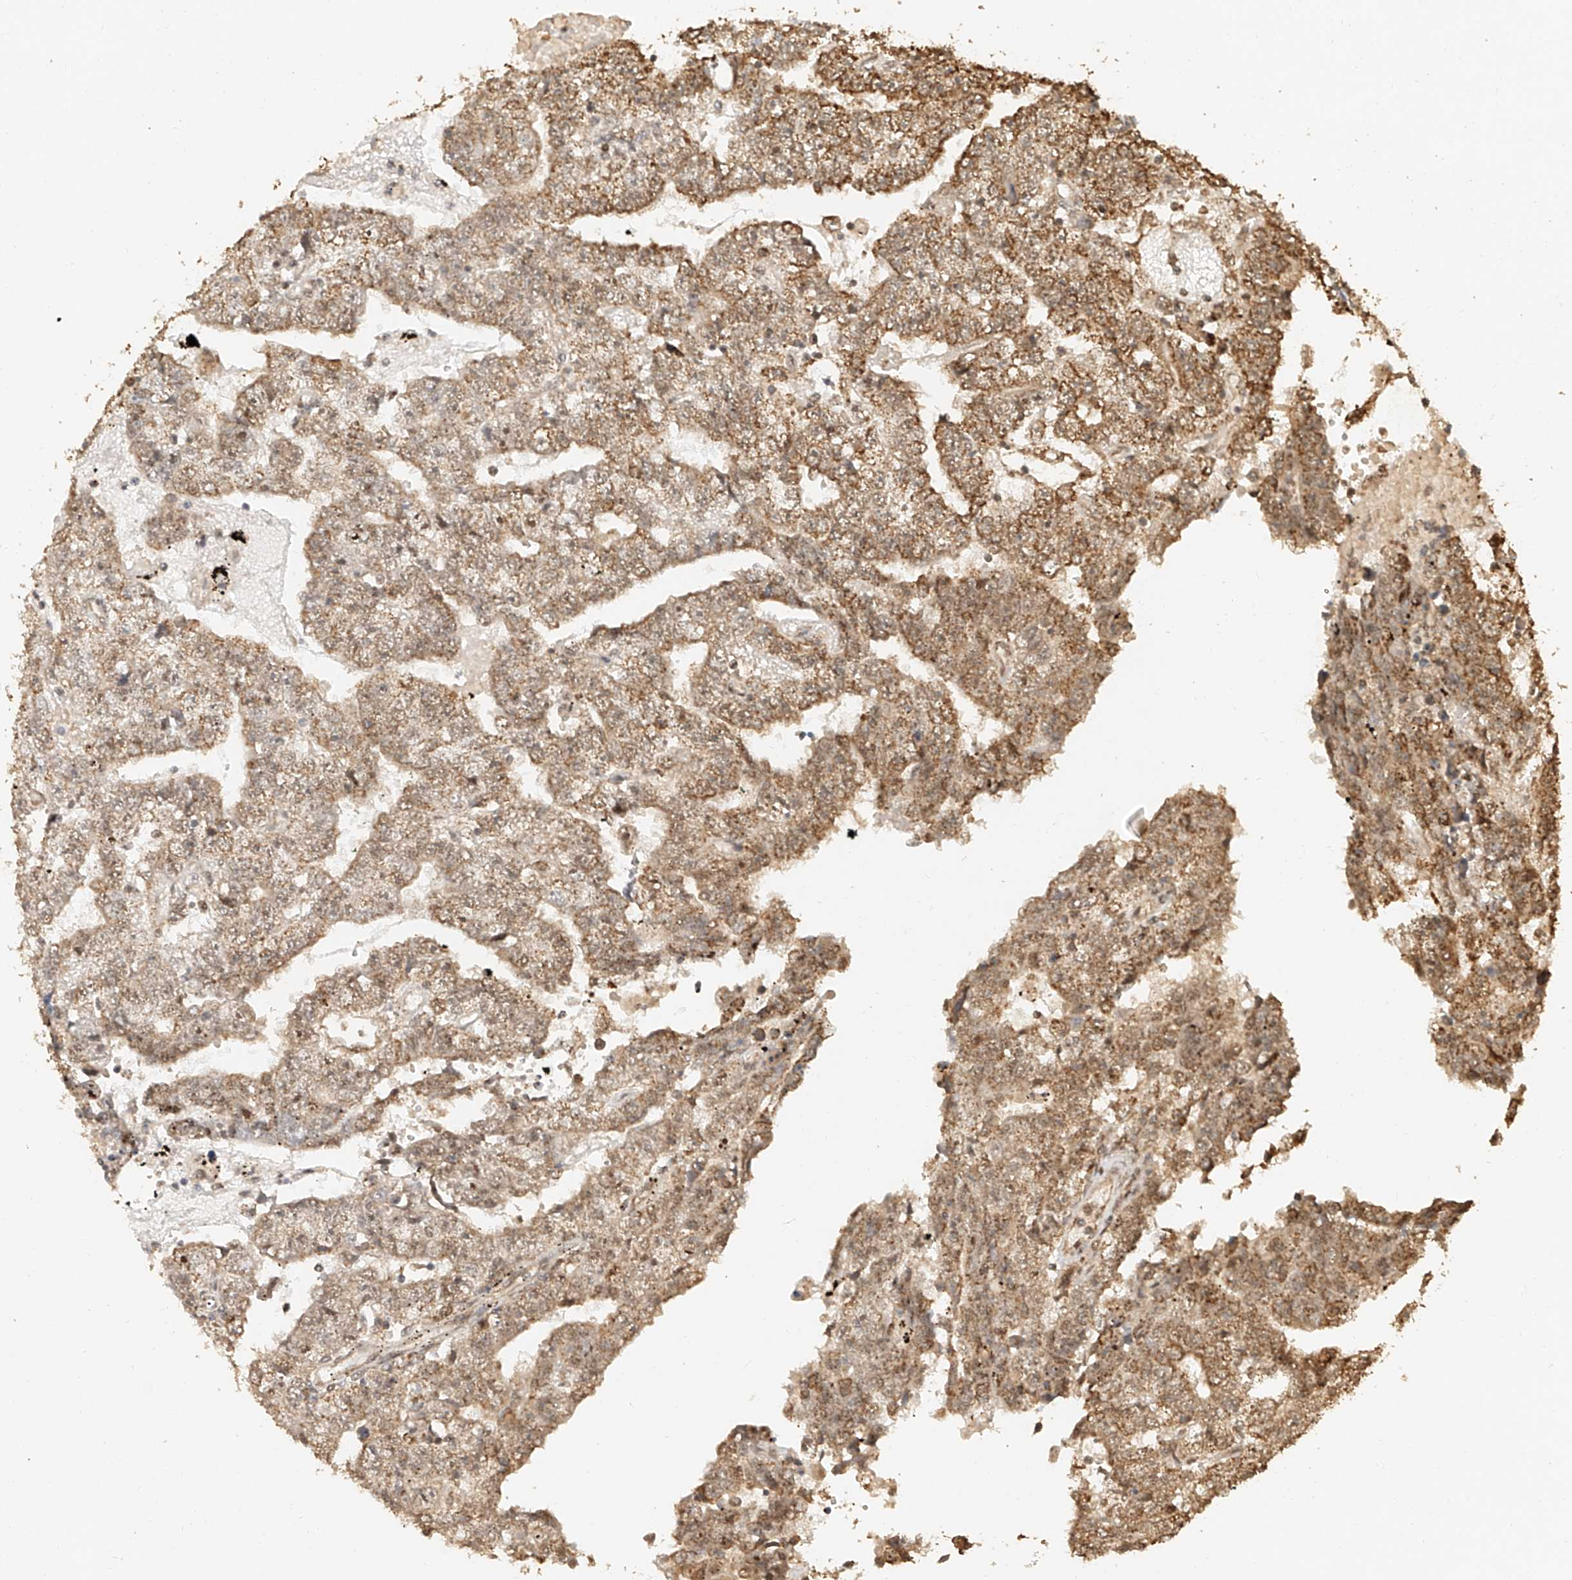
{"staining": {"intensity": "moderate", "quantity": ">75%", "location": "cytoplasmic/membranous"}, "tissue": "testis cancer", "cell_type": "Tumor cells", "image_type": "cancer", "snomed": [{"axis": "morphology", "description": "Carcinoma, Embryonal, NOS"}, {"axis": "topography", "description": "Testis"}], "caption": "Testis cancer (embryonal carcinoma) stained for a protein (brown) reveals moderate cytoplasmic/membranous positive staining in approximately >75% of tumor cells.", "gene": "CXorf58", "patient": {"sex": "male", "age": 25}}